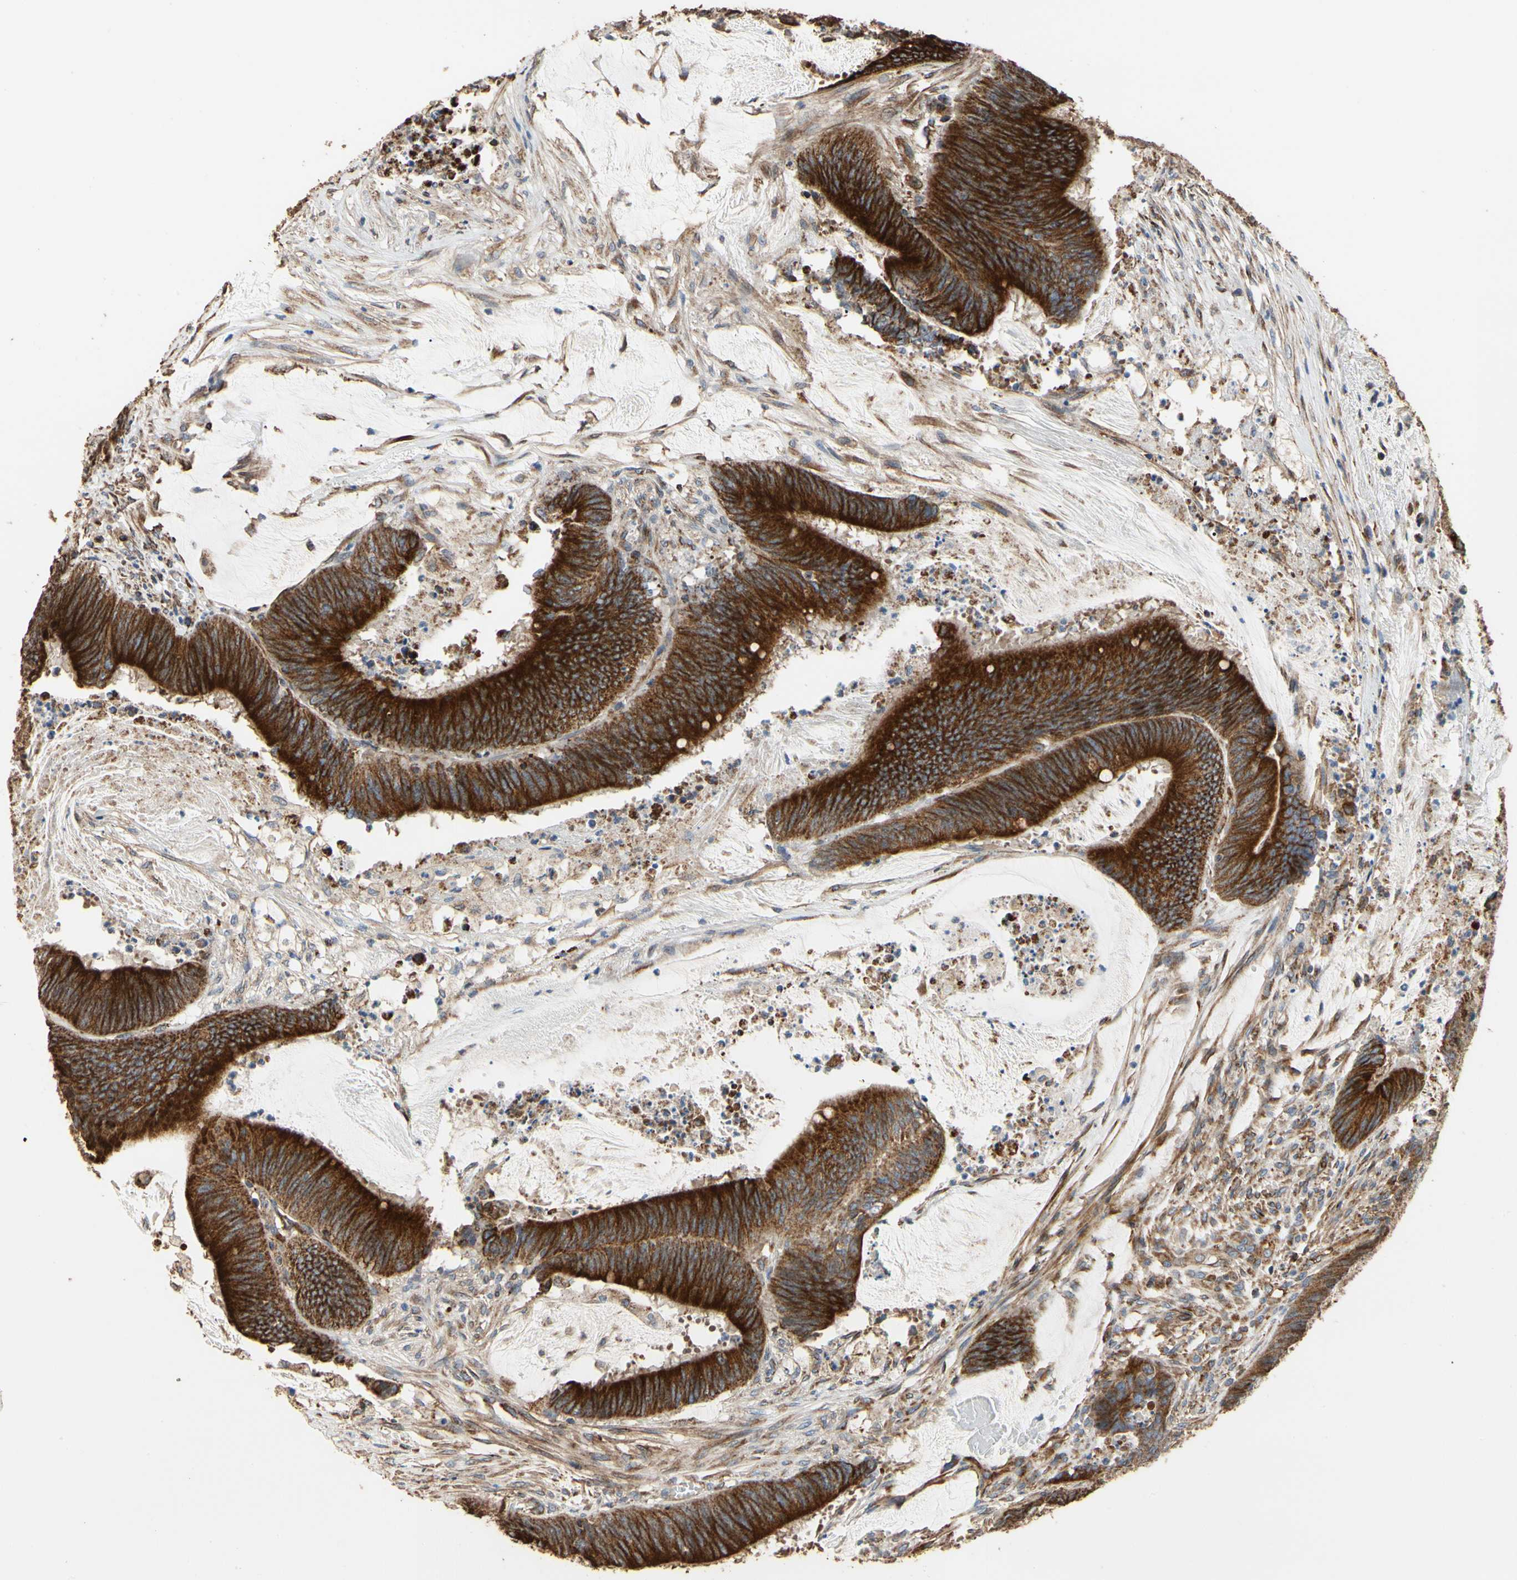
{"staining": {"intensity": "strong", "quantity": "25%-75%", "location": "cytoplasmic/membranous"}, "tissue": "colorectal cancer", "cell_type": "Tumor cells", "image_type": "cancer", "snomed": [{"axis": "morphology", "description": "Adenocarcinoma, NOS"}, {"axis": "topography", "description": "Rectum"}], "caption": "Strong cytoplasmic/membranous protein positivity is appreciated in about 25%-75% of tumor cells in adenocarcinoma (colorectal).", "gene": "TUBA1A", "patient": {"sex": "female", "age": 66}}